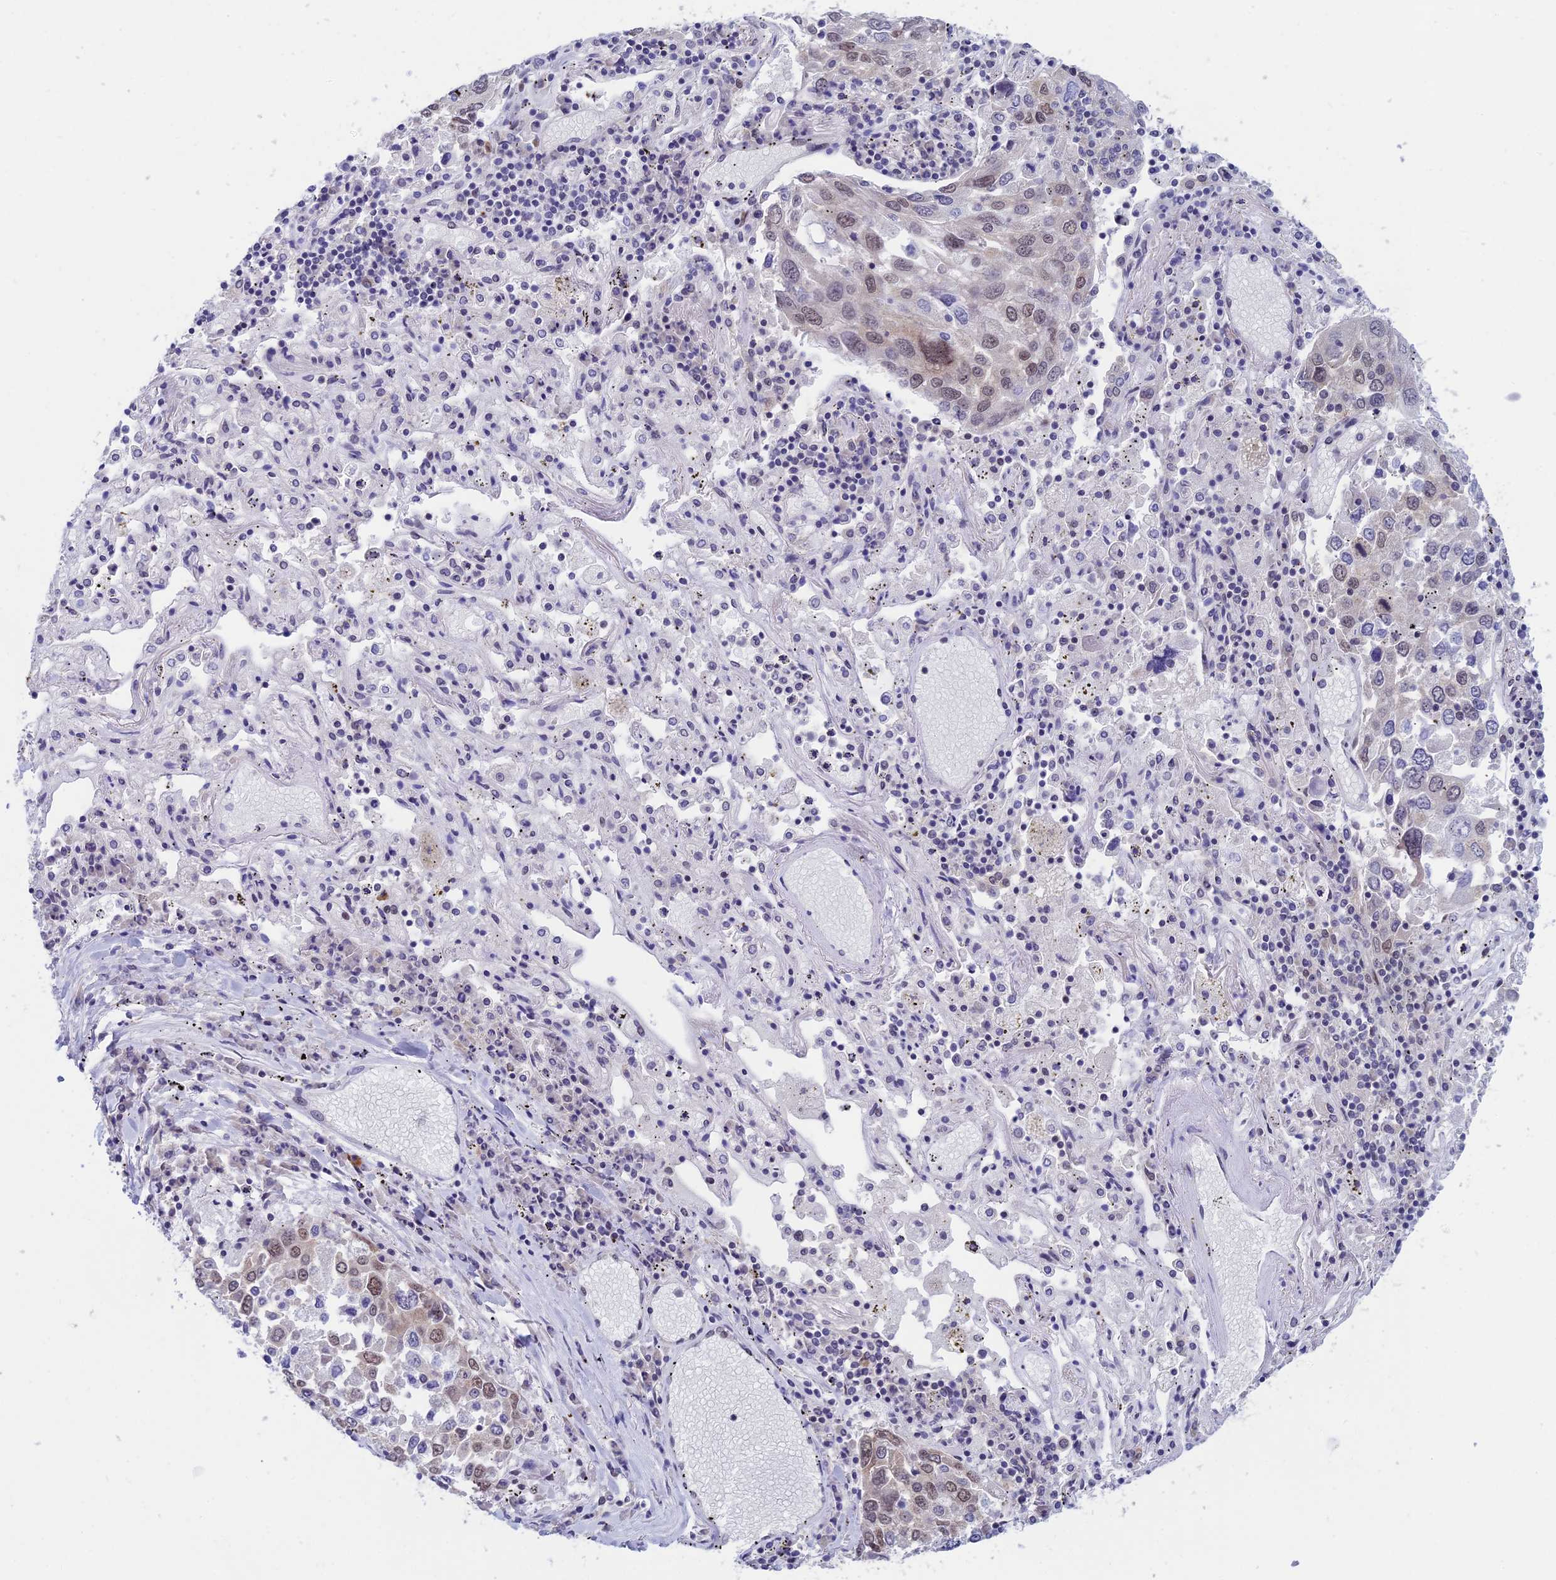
{"staining": {"intensity": "moderate", "quantity": "<25%", "location": "nuclear"}, "tissue": "lung cancer", "cell_type": "Tumor cells", "image_type": "cancer", "snomed": [{"axis": "morphology", "description": "Squamous cell carcinoma, NOS"}, {"axis": "topography", "description": "Lung"}], "caption": "About <25% of tumor cells in squamous cell carcinoma (lung) reveal moderate nuclear protein positivity as visualized by brown immunohistochemical staining.", "gene": "NABP2", "patient": {"sex": "male", "age": 65}}